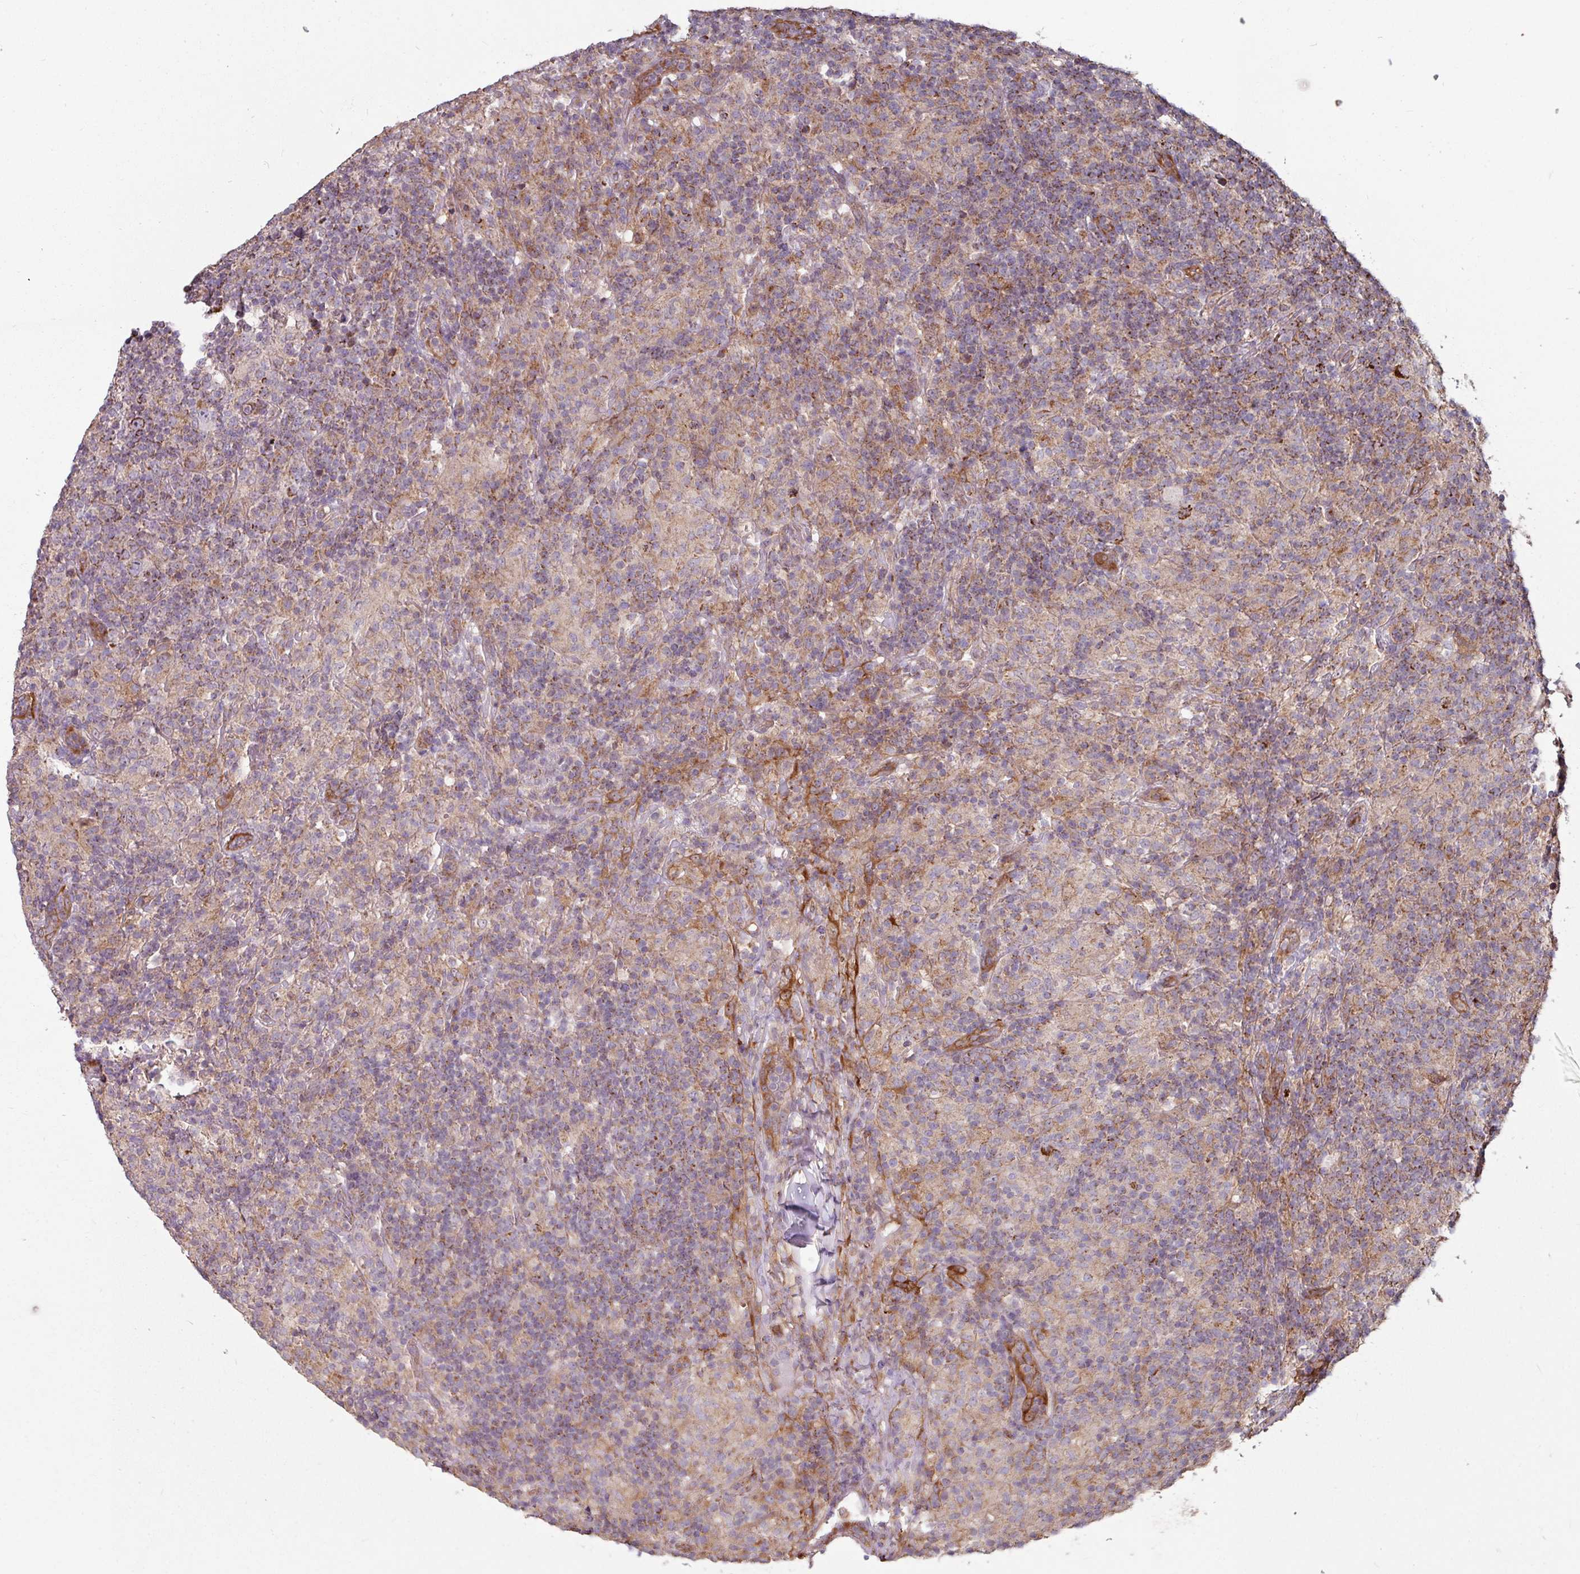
{"staining": {"intensity": "strong", "quantity": "25%-75%", "location": "cytoplasmic/membranous"}, "tissue": "lymphoma", "cell_type": "Tumor cells", "image_type": "cancer", "snomed": [{"axis": "morphology", "description": "Hodgkin's disease, NOS"}, {"axis": "topography", "description": "Lymph node"}], "caption": "Immunohistochemistry staining of Hodgkin's disease, which shows high levels of strong cytoplasmic/membranous positivity in about 25%-75% of tumor cells indicating strong cytoplasmic/membranous protein positivity. The staining was performed using DAB (brown) for protein detection and nuclei were counterstained in hematoxylin (blue).", "gene": "OR2D3", "patient": {"sex": "male", "age": 70}}